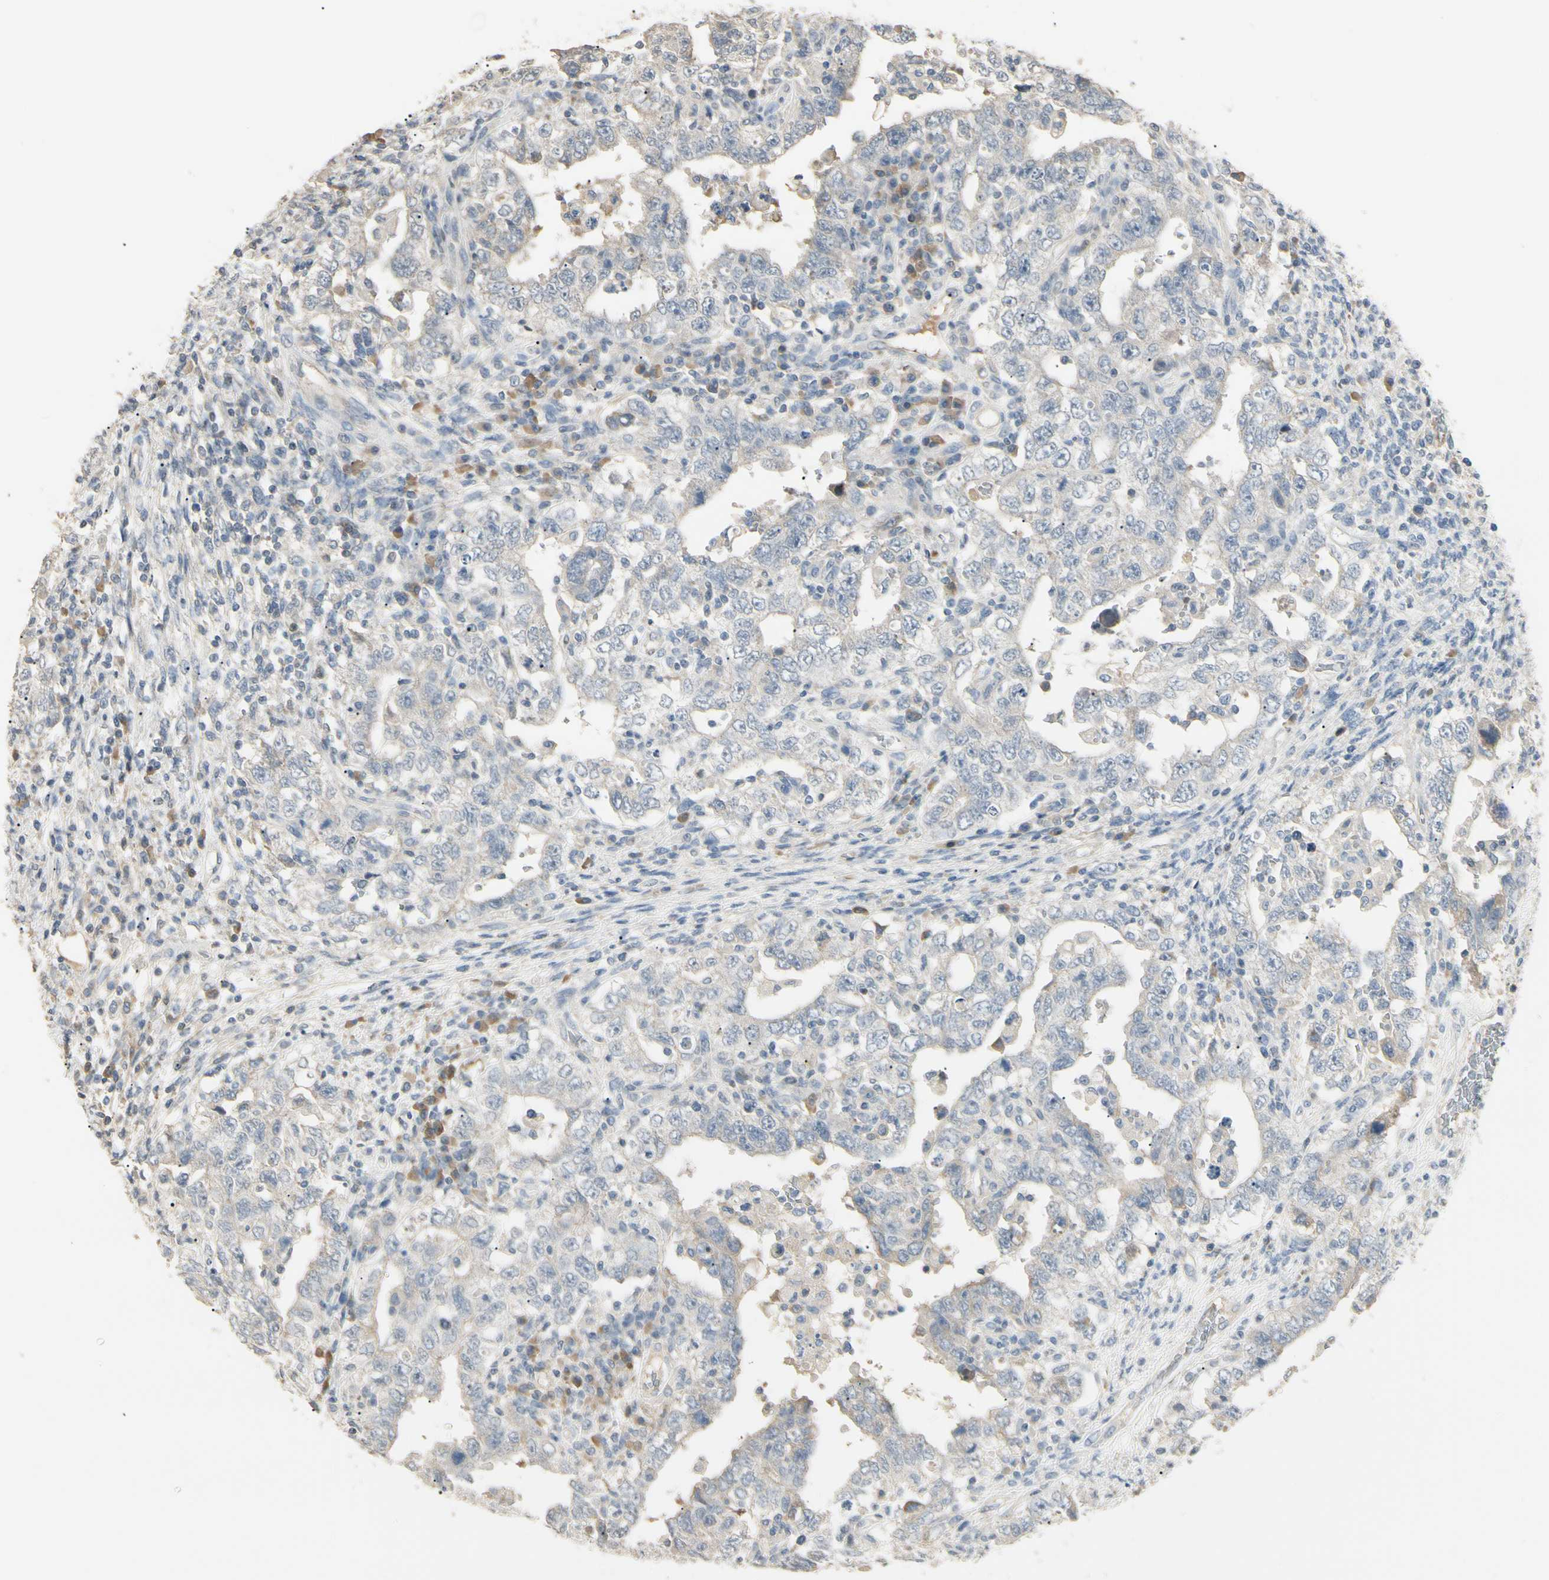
{"staining": {"intensity": "negative", "quantity": "none", "location": "none"}, "tissue": "testis cancer", "cell_type": "Tumor cells", "image_type": "cancer", "snomed": [{"axis": "morphology", "description": "Carcinoma, Embryonal, NOS"}, {"axis": "topography", "description": "Testis"}], "caption": "Immunohistochemistry (IHC) image of neoplastic tissue: testis embryonal carcinoma stained with DAB (3,3'-diaminobenzidine) reveals no significant protein staining in tumor cells. The staining is performed using DAB (3,3'-diaminobenzidine) brown chromogen with nuclei counter-stained in using hematoxylin.", "gene": "GNE", "patient": {"sex": "male", "age": 26}}